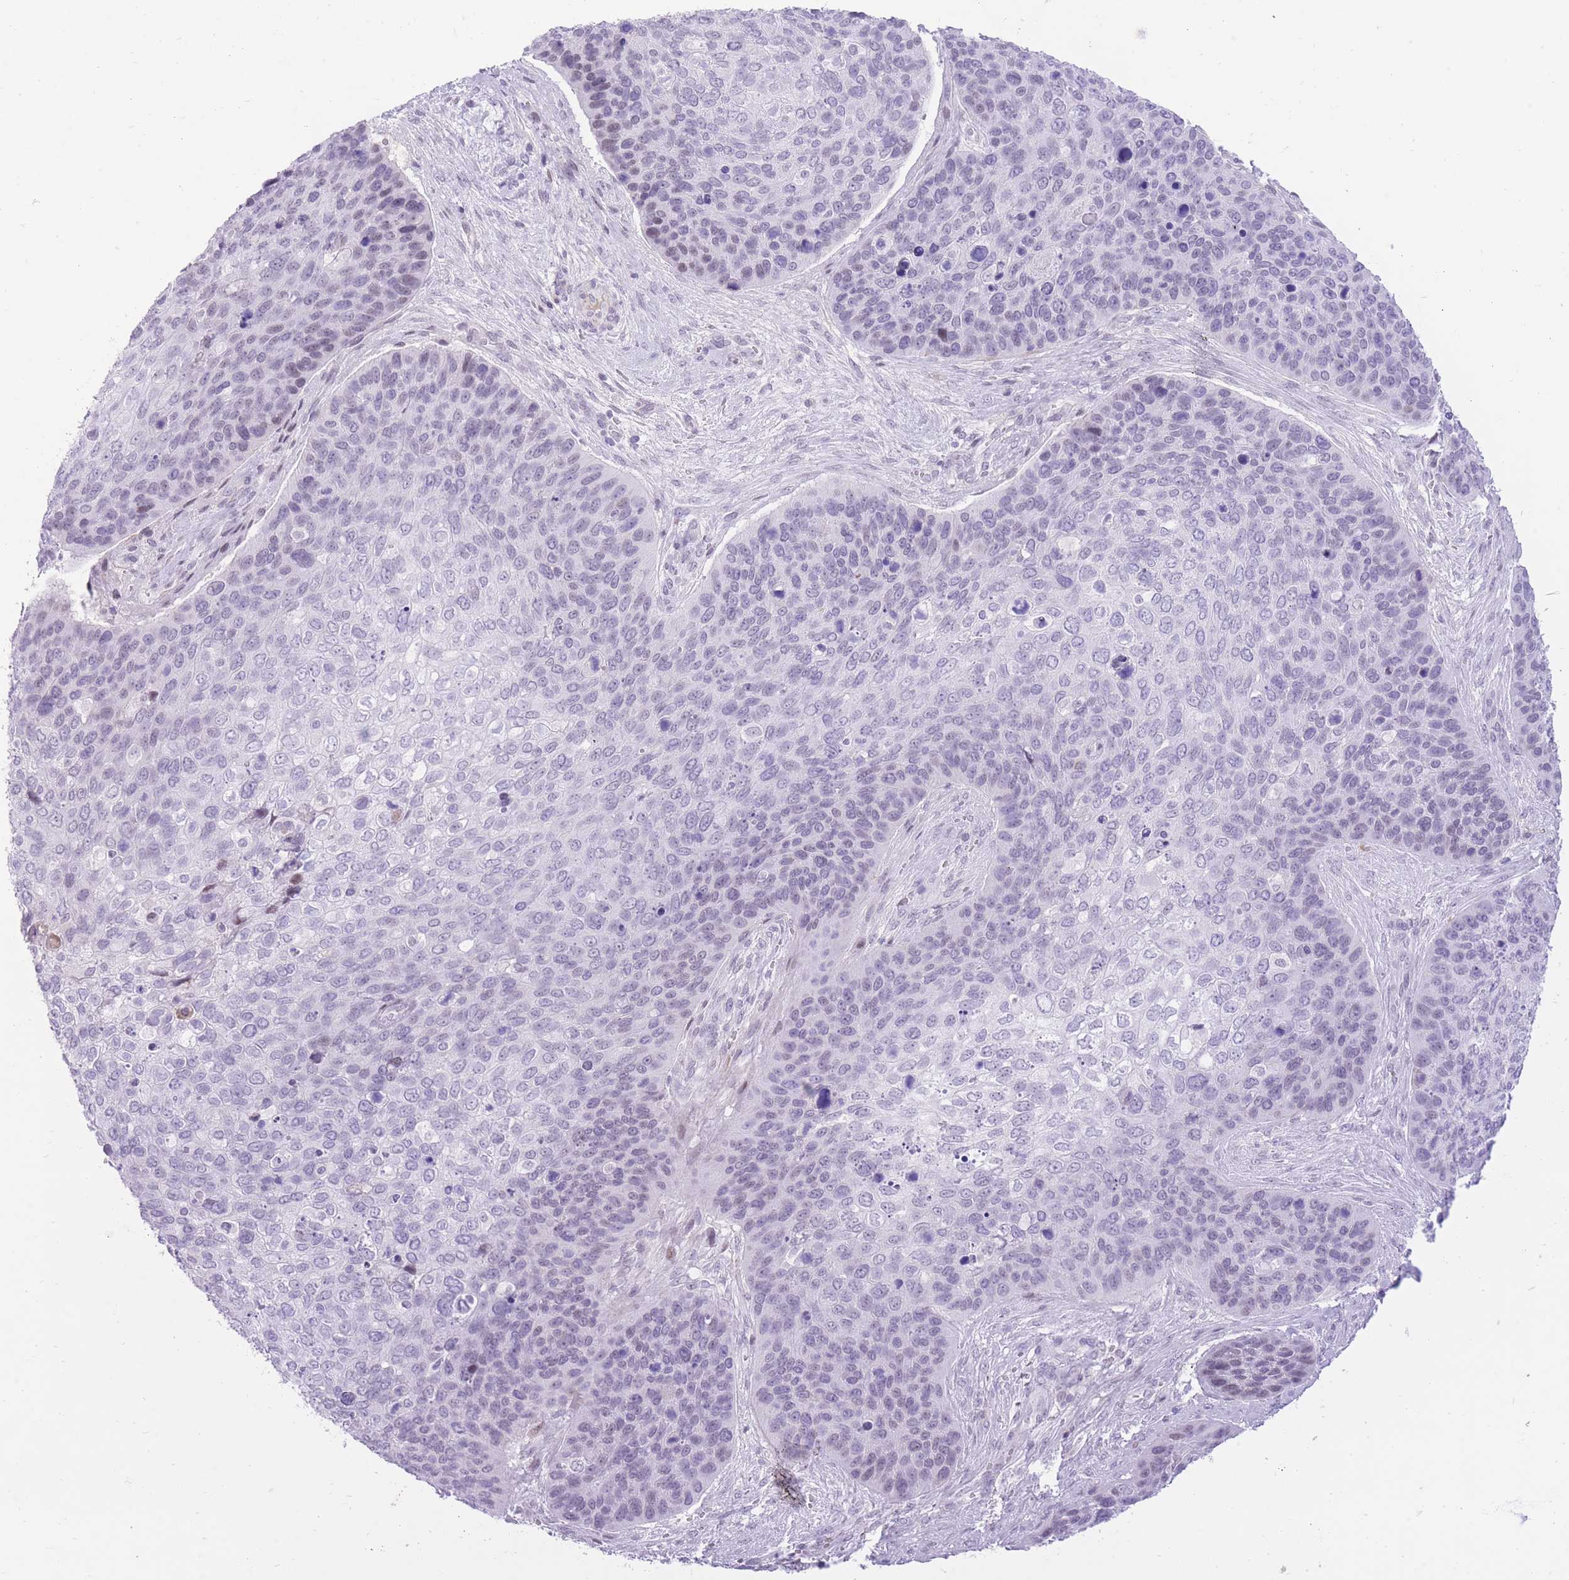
{"staining": {"intensity": "negative", "quantity": "none", "location": "none"}, "tissue": "skin cancer", "cell_type": "Tumor cells", "image_type": "cancer", "snomed": [{"axis": "morphology", "description": "Basal cell carcinoma"}, {"axis": "topography", "description": "Skin"}], "caption": "Immunohistochemistry (IHC) histopathology image of neoplastic tissue: basal cell carcinoma (skin) stained with DAB shows no significant protein expression in tumor cells.", "gene": "MEIS3", "patient": {"sex": "female", "age": 74}}